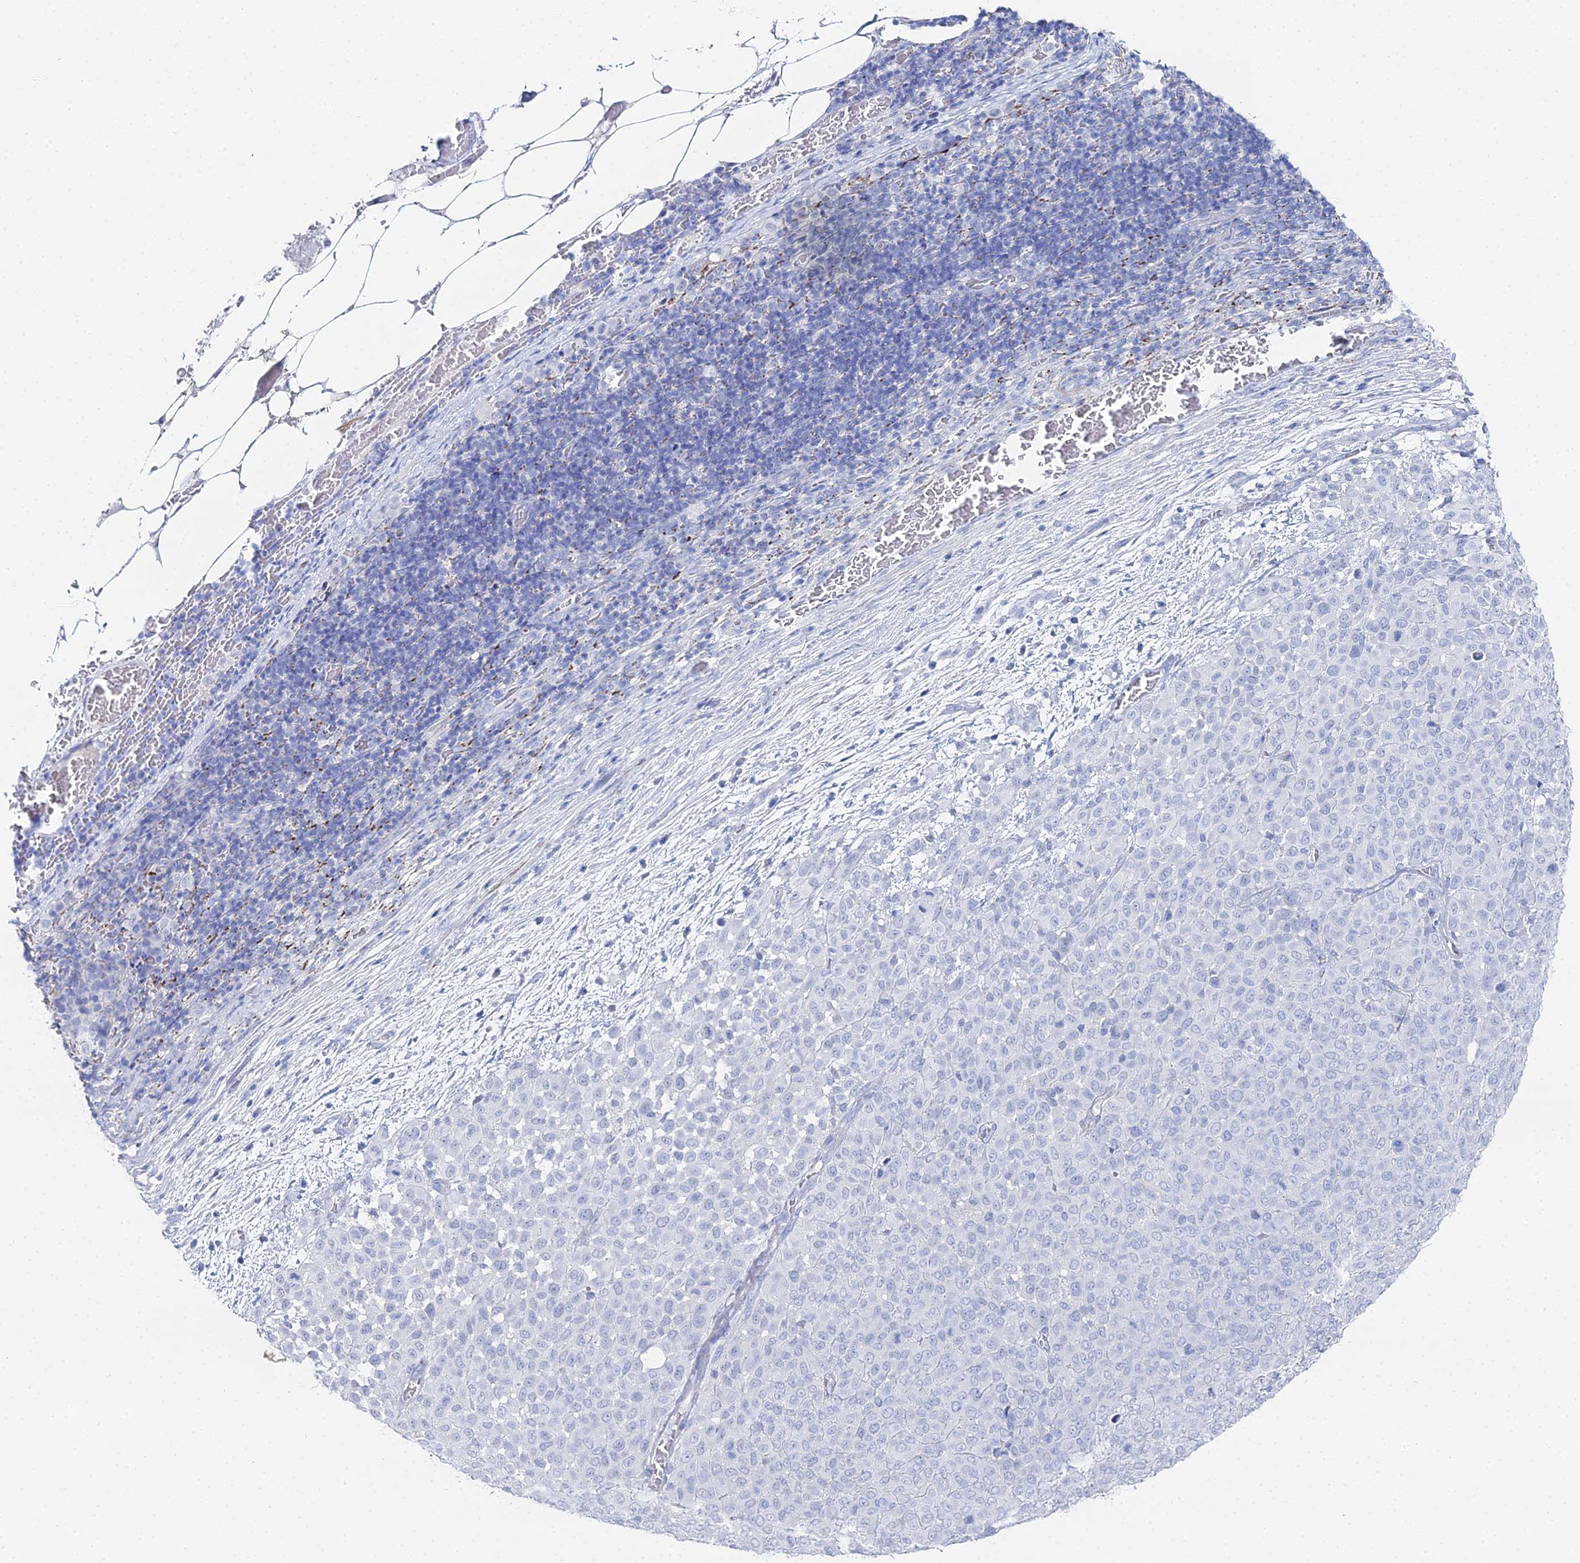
{"staining": {"intensity": "negative", "quantity": "none", "location": "none"}, "tissue": "melanoma", "cell_type": "Tumor cells", "image_type": "cancer", "snomed": [{"axis": "morphology", "description": "Malignant melanoma, Metastatic site"}, {"axis": "topography", "description": "Skin"}], "caption": "This is an immunohistochemistry (IHC) image of human malignant melanoma (metastatic site). There is no expression in tumor cells.", "gene": "DHX34", "patient": {"sex": "female", "age": 81}}